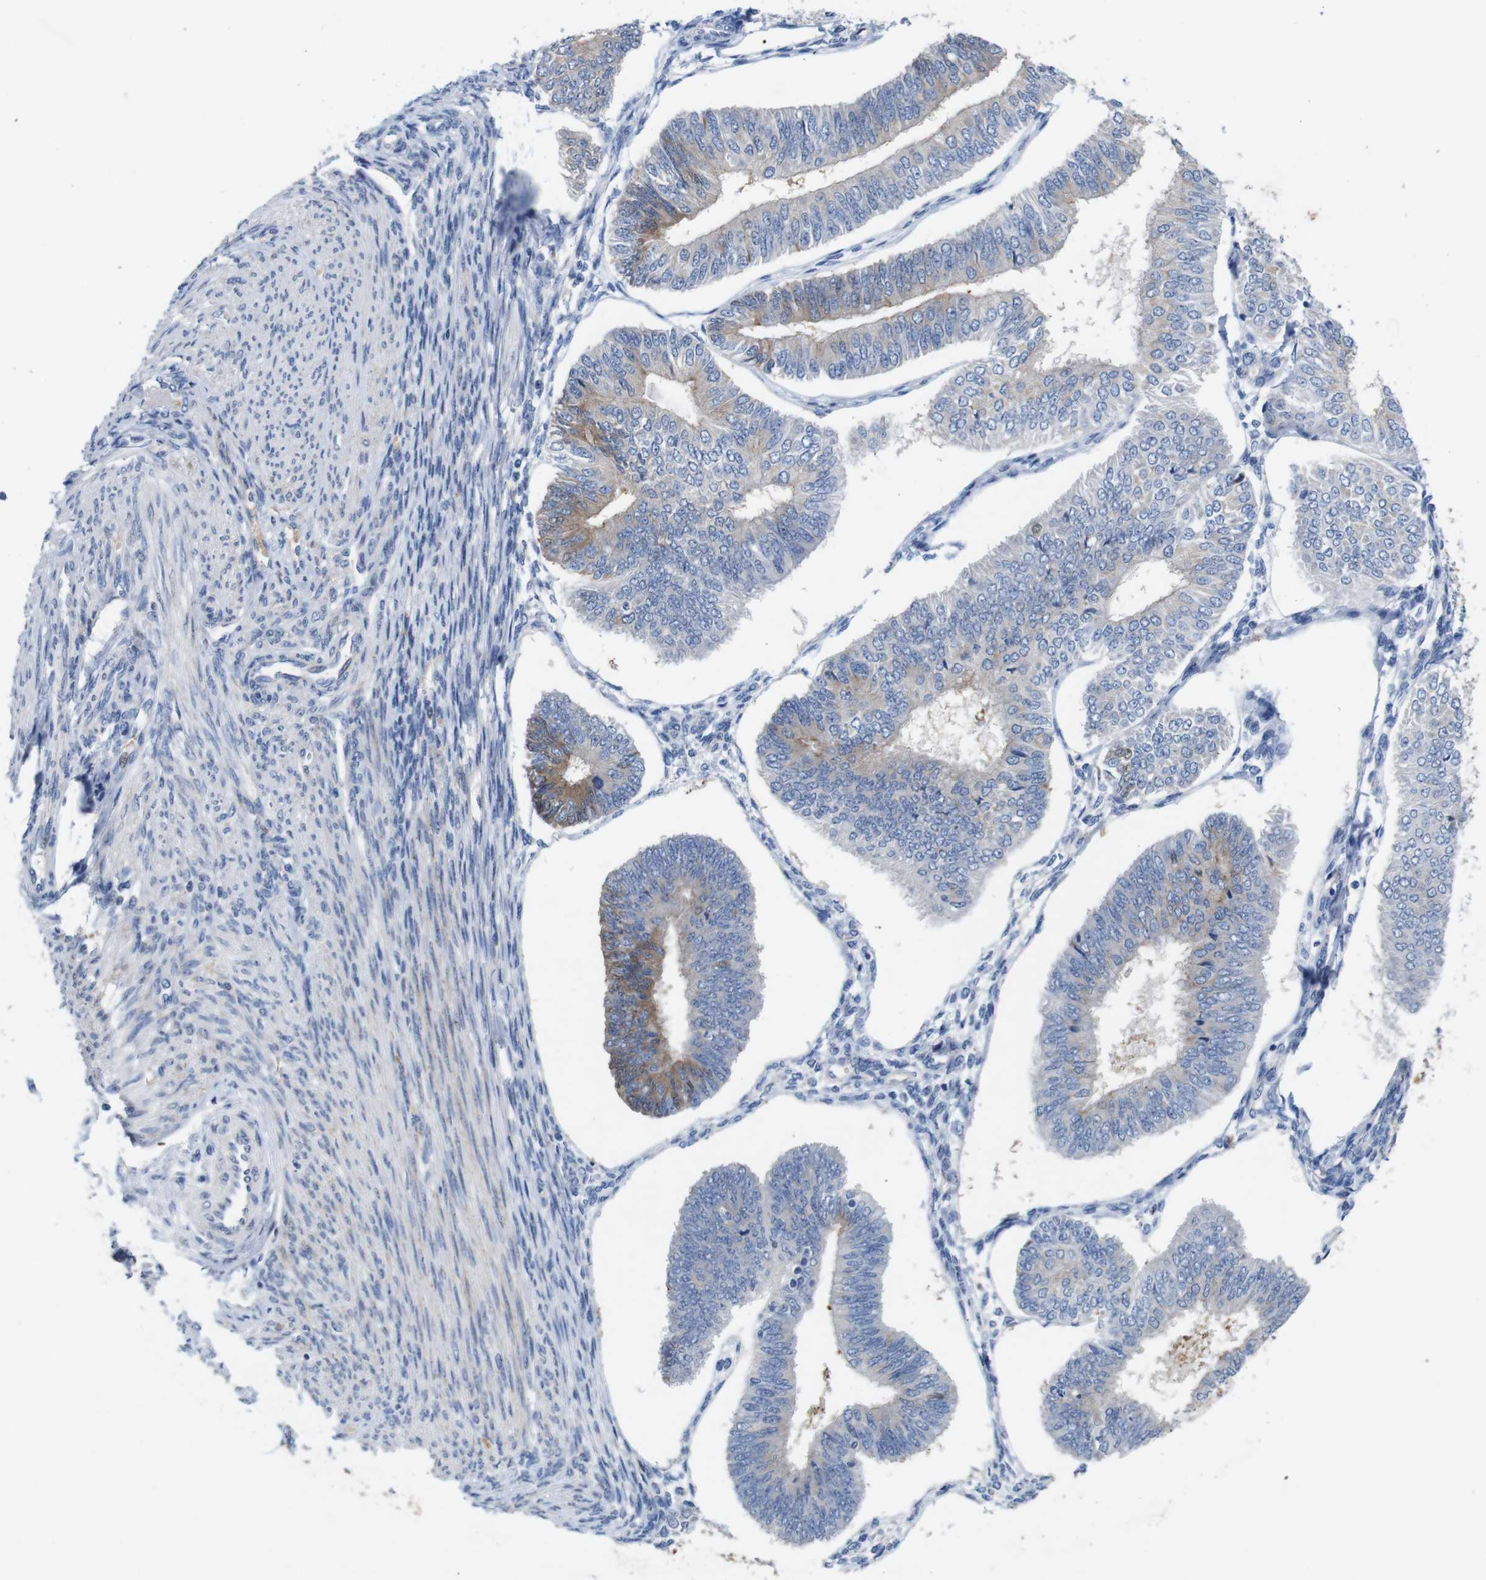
{"staining": {"intensity": "moderate", "quantity": "<25%", "location": "cytoplasmic/membranous"}, "tissue": "endometrial cancer", "cell_type": "Tumor cells", "image_type": "cancer", "snomed": [{"axis": "morphology", "description": "Adenocarcinoma, NOS"}, {"axis": "topography", "description": "Endometrium"}], "caption": "This is an image of immunohistochemistry (IHC) staining of endometrial cancer, which shows moderate expression in the cytoplasmic/membranous of tumor cells.", "gene": "C1RL", "patient": {"sex": "female", "age": 58}}